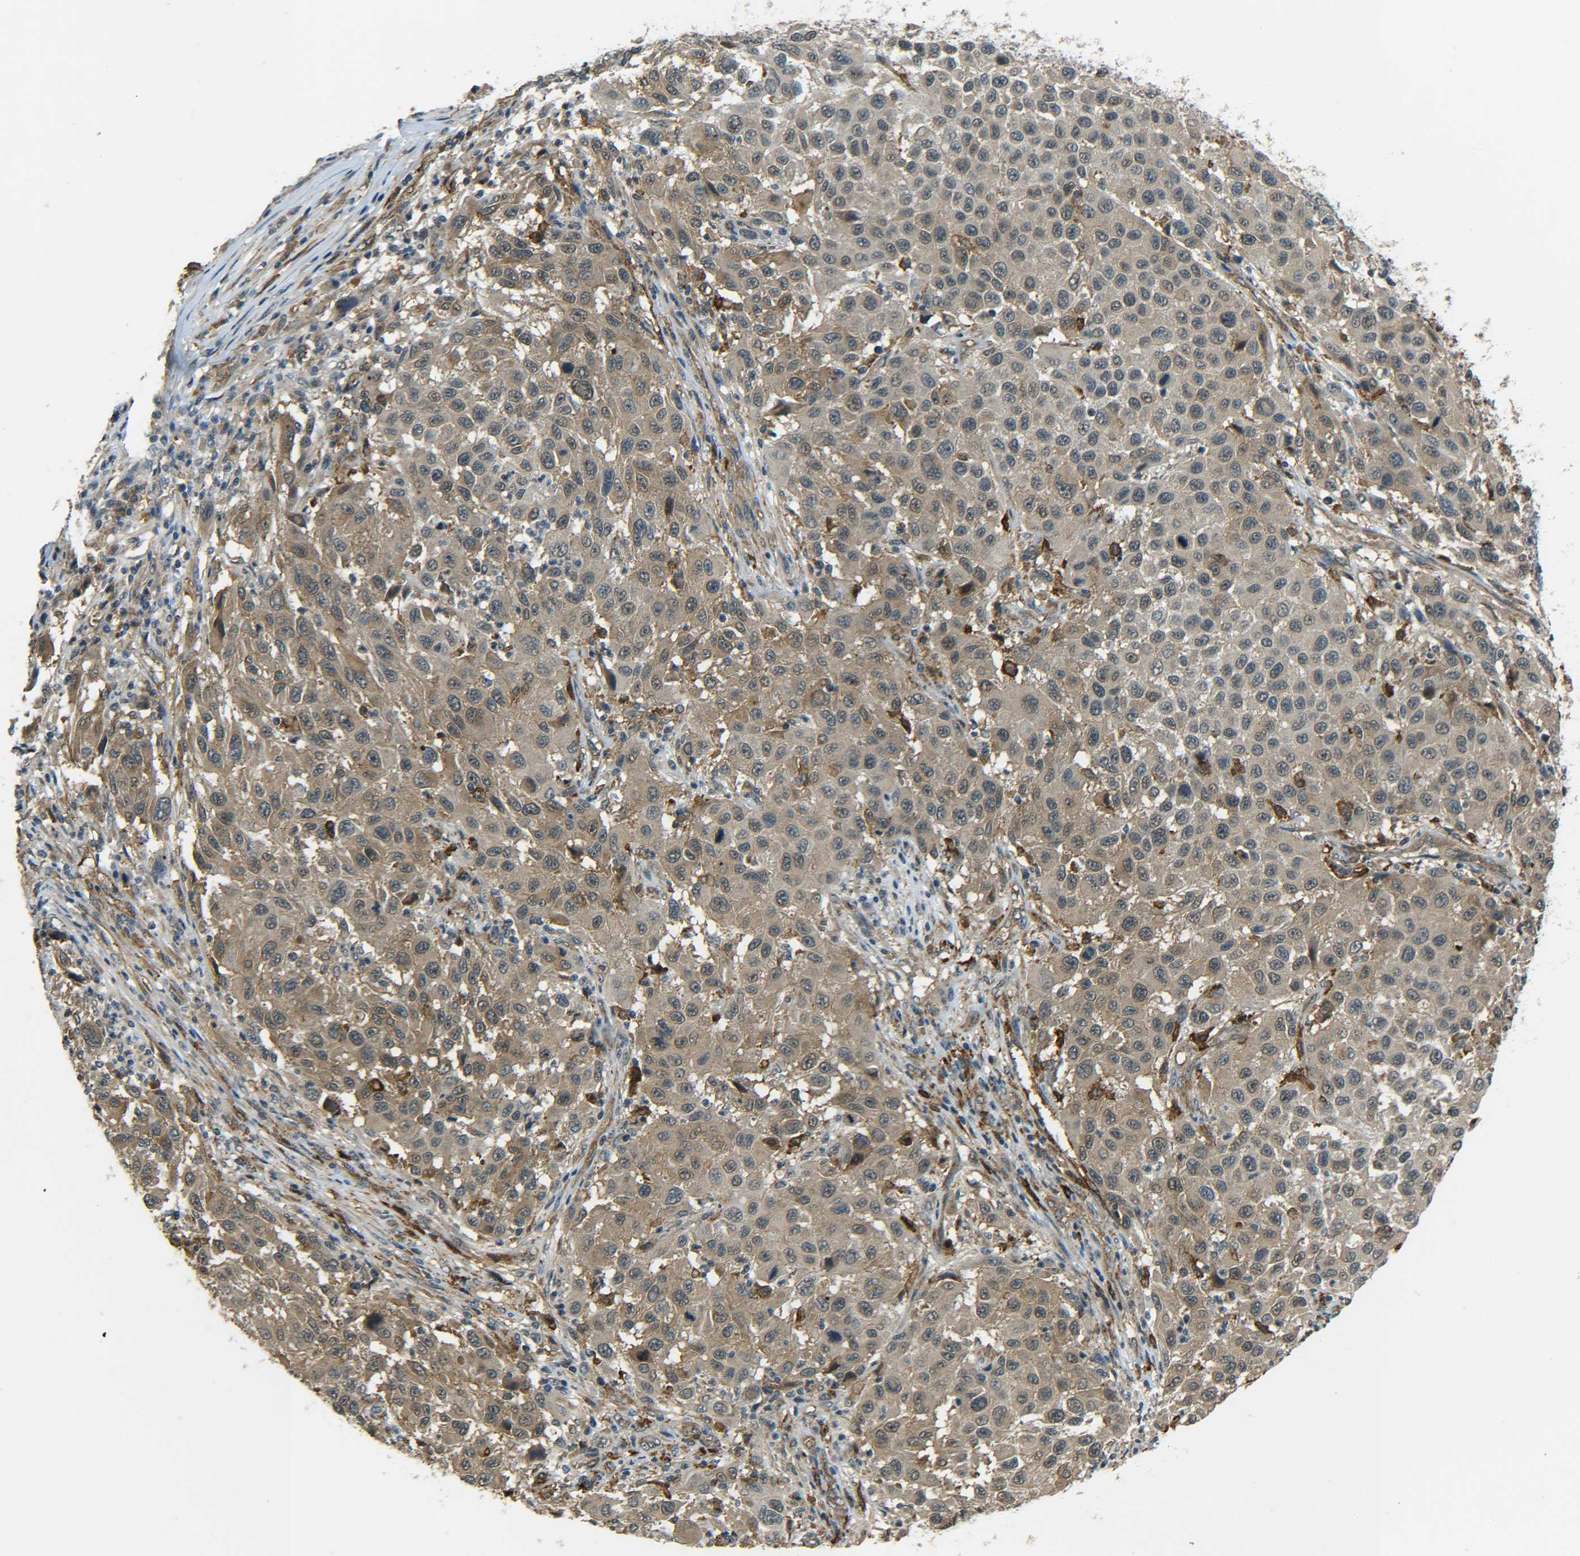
{"staining": {"intensity": "moderate", "quantity": ">75%", "location": "cytoplasmic/membranous"}, "tissue": "melanoma", "cell_type": "Tumor cells", "image_type": "cancer", "snomed": [{"axis": "morphology", "description": "Malignant melanoma, Metastatic site"}, {"axis": "topography", "description": "Lymph node"}], "caption": "Tumor cells display moderate cytoplasmic/membranous staining in about >75% of cells in malignant melanoma (metastatic site). (Brightfield microscopy of DAB IHC at high magnification).", "gene": "DAB2", "patient": {"sex": "male", "age": 61}}